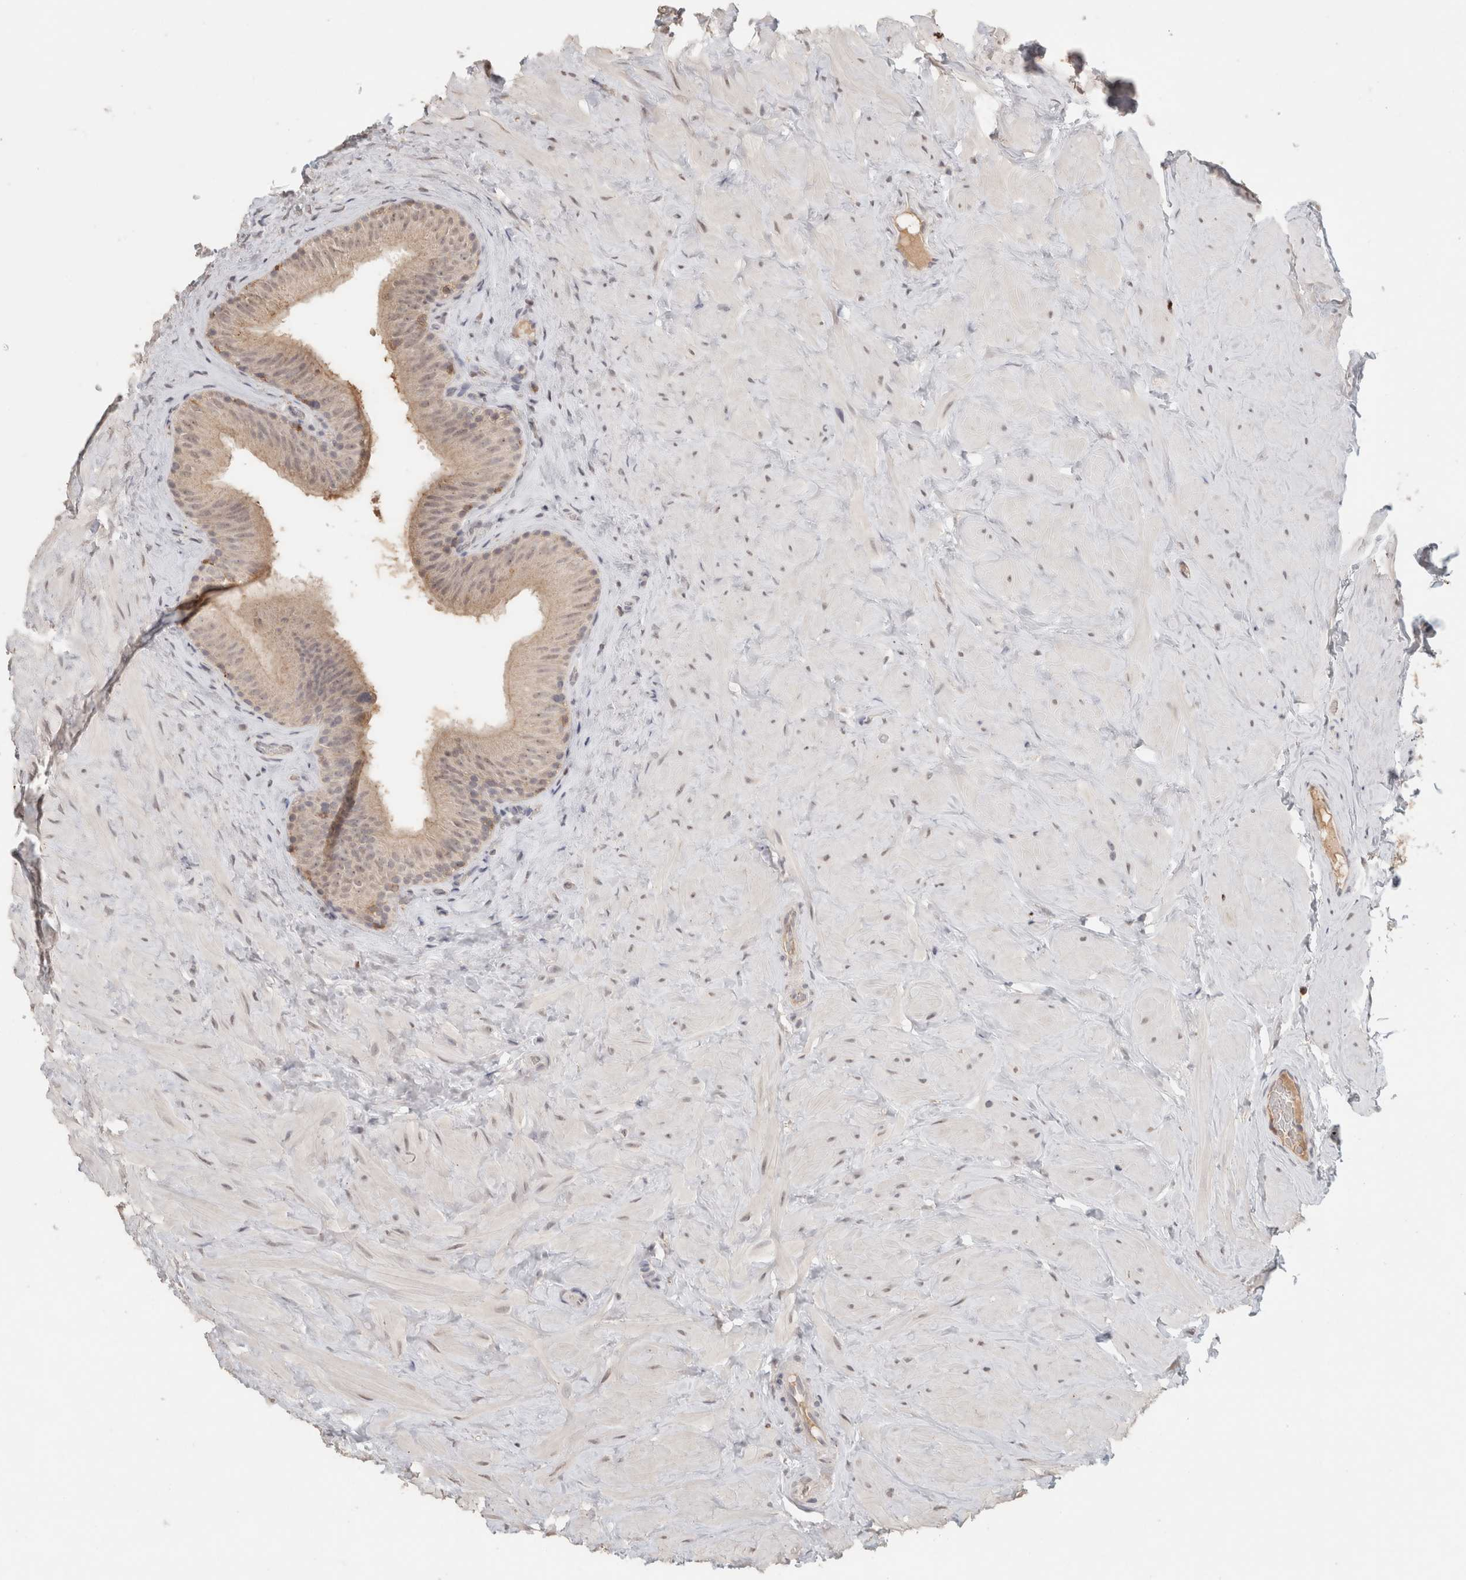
{"staining": {"intensity": "moderate", "quantity": "<25%", "location": "cytoplasmic/membranous"}, "tissue": "epididymis", "cell_type": "Glandular cells", "image_type": "normal", "snomed": [{"axis": "morphology", "description": "Normal tissue, NOS"}, {"axis": "topography", "description": "Vascular tissue"}, {"axis": "topography", "description": "Epididymis"}], "caption": "Epididymis stained for a protein shows moderate cytoplasmic/membranous positivity in glandular cells. (Stains: DAB in brown, nuclei in blue, Microscopy: brightfield microscopy at high magnification).", "gene": "TRAT1", "patient": {"sex": "male", "age": 49}}